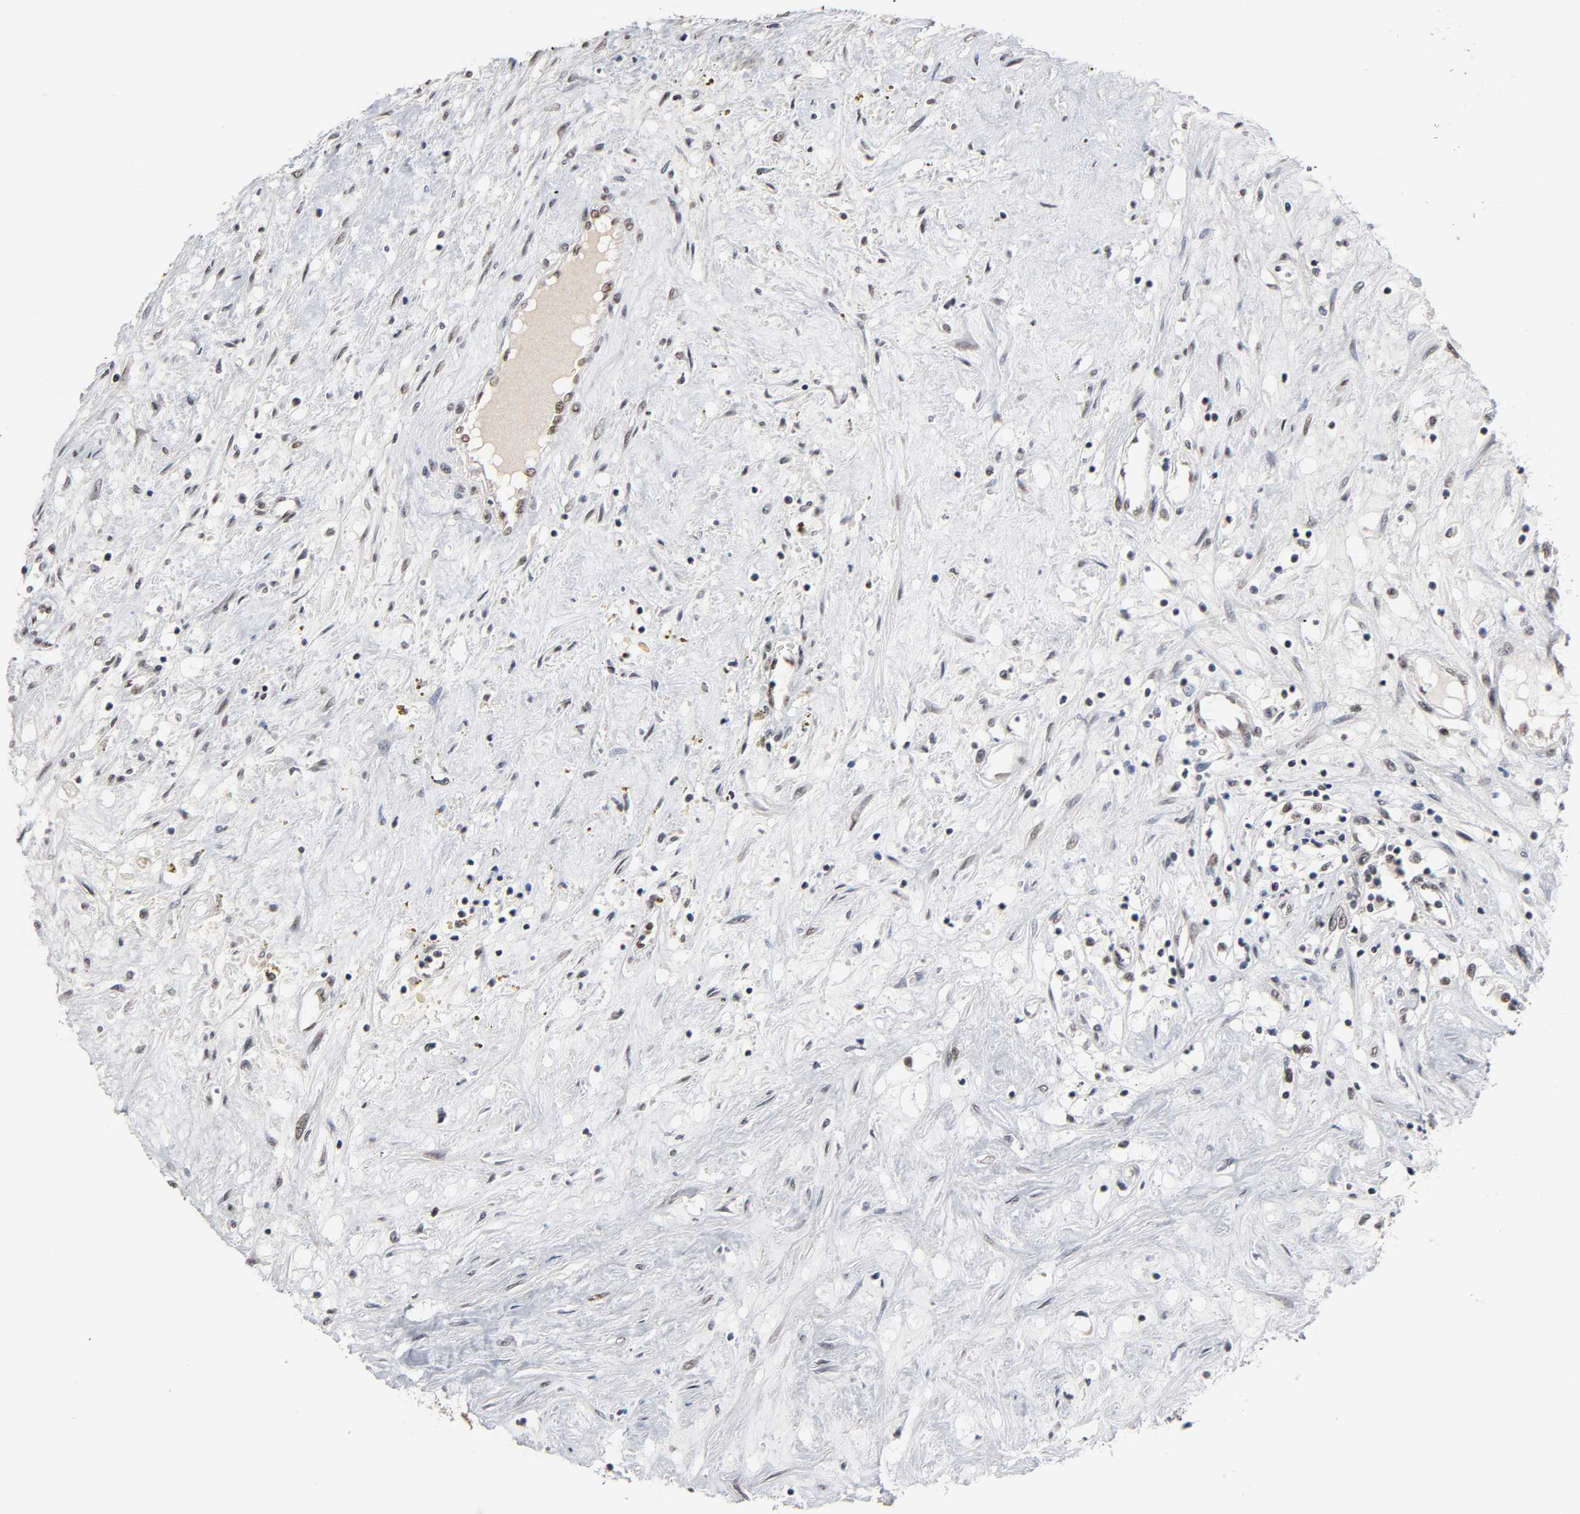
{"staining": {"intensity": "weak", "quantity": ">75%", "location": "nuclear"}, "tissue": "renal cancer", "cell_type": "Tumor cells", "image_type": "cancer", "snomed": [{"axis": "morphology", "description": "Adenocarcinoma, NOS"}, {"axis": "topography", "description": "Kidney"}], "caption": "DAB (3,3'-diaminobenzidine) immunohistochemical staining of human renal cancer (adenocarcinoma) reveals weak nuclear protein expression in approximately >75% of tumor cells. (DAB (3,3'-diaminobenzidine) = brown stain, brightfield microscopy at high magnification).", "gene": "TRIM33", "patient": {"sex": "male", "age": 68}}